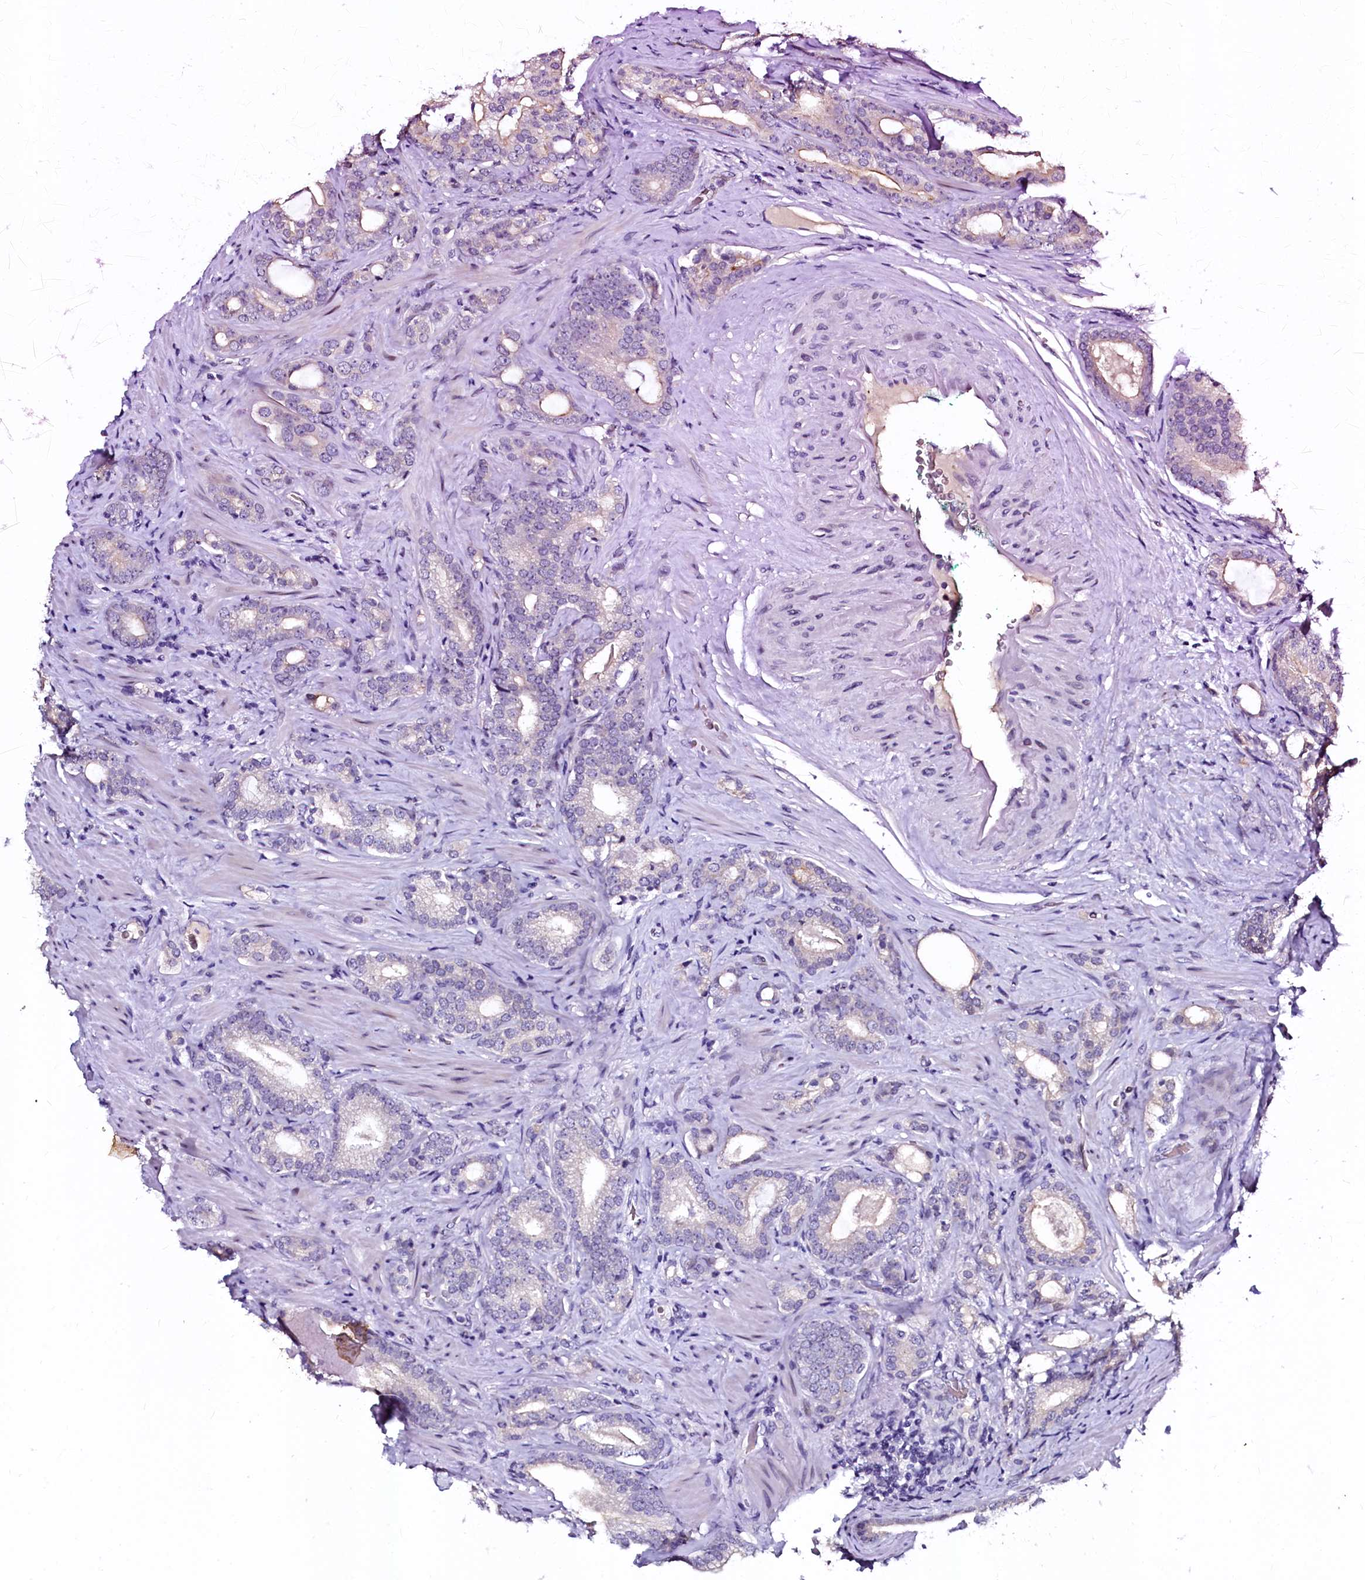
{"staining": {"intensity": "negative", "quantity": "none", "location": "none"}, "tissue": "prostate cancer", "cell_type": "Tumor cells", "image_type": "cancer", "snomed": [{"axis": "morphology", "description": "Adenocarcinoma, High grade"}, {"axis": "topography", "description": "Prostate"}], "caption": "High power microscopy image of an IHC image of prostate cancer, revealing no significant positivity in tumor cells.", "gene": "CTDSPL2", "patient": {"sex": "male", "age": 63}}